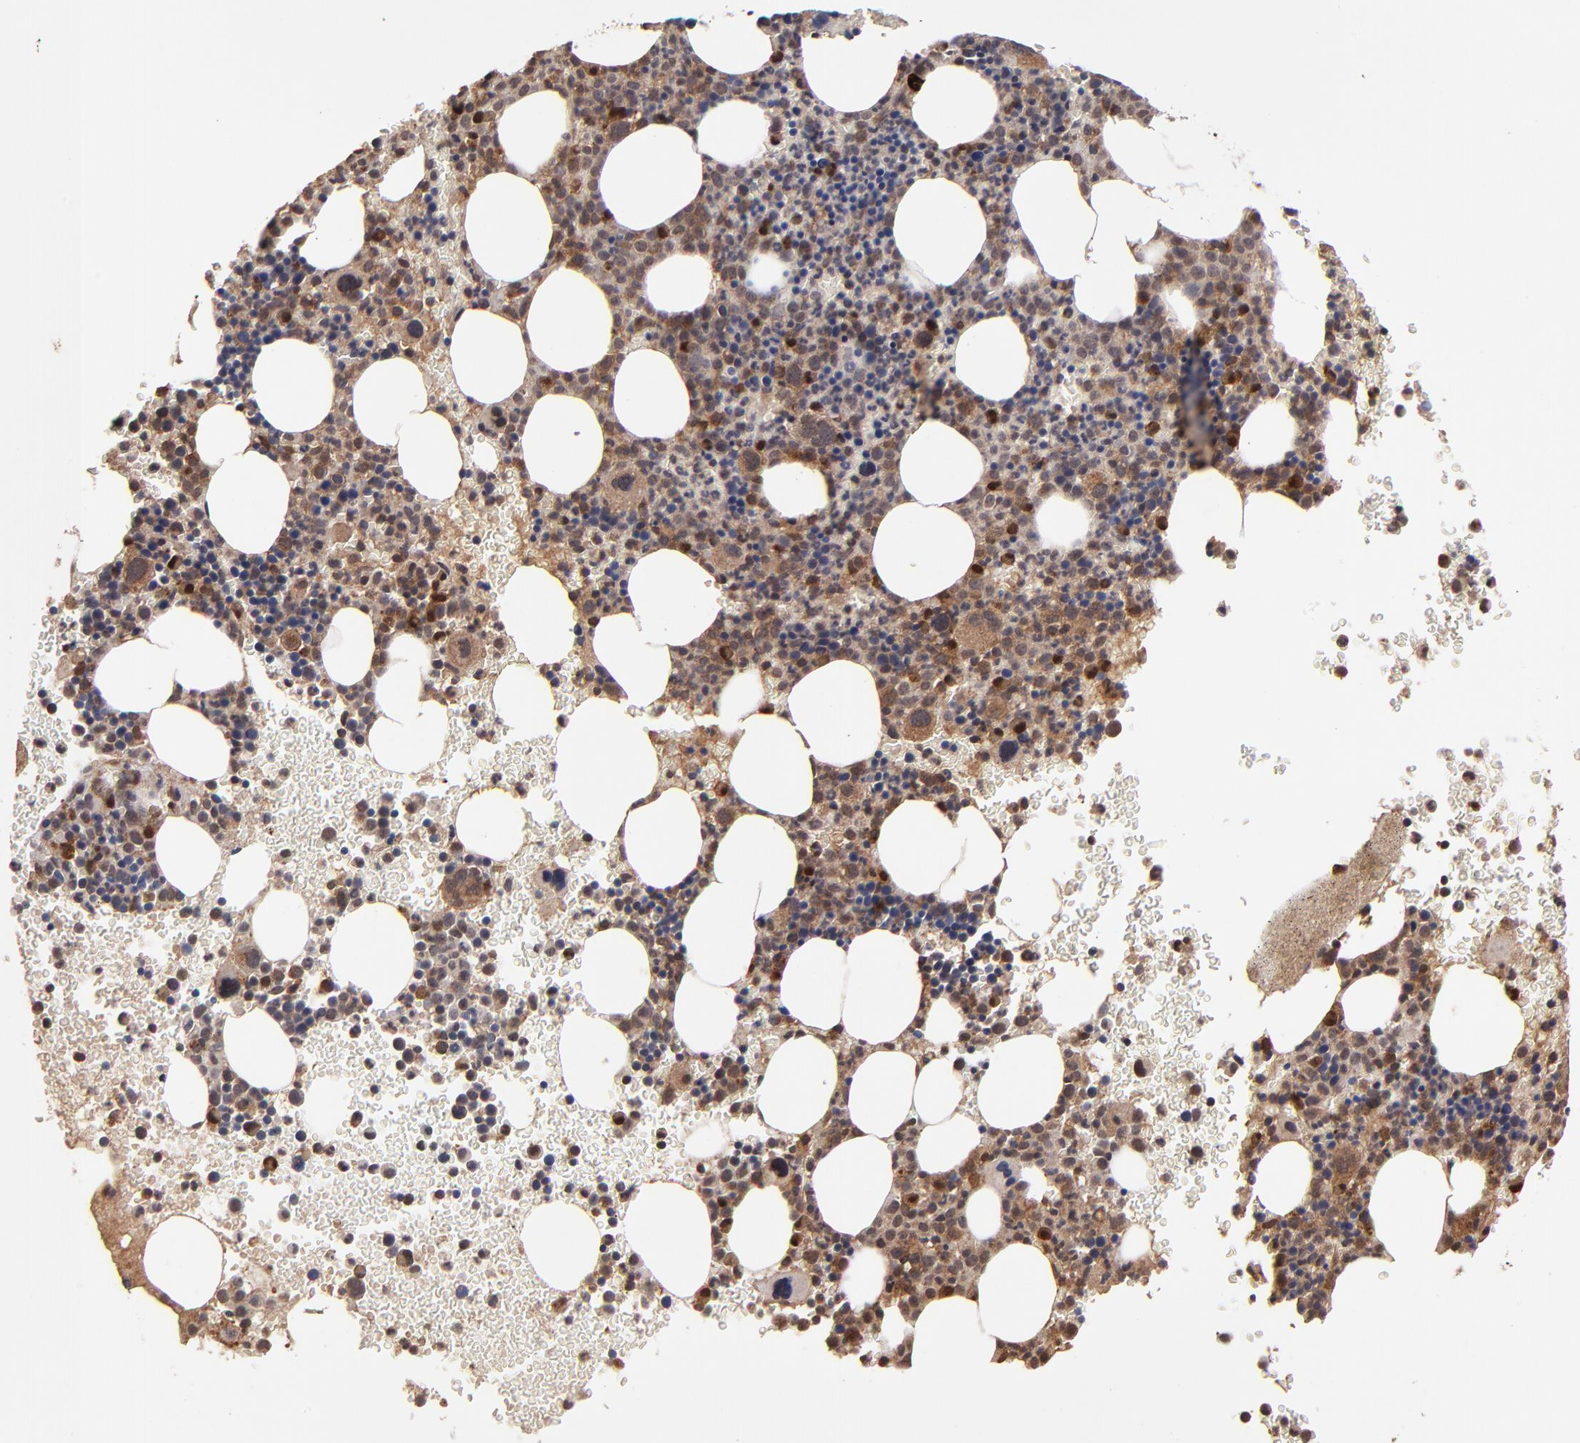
{"staining": {"intensity": "moderate", "quantity": "25%-75%", "location": "cytoplasmic/membranous"}, "tissue": "bone marrow", "cell_type": "Hematopoietic cells", "image_type": "normal", "snomed": [{"axis": "morphology", "description": "Normal tissue, NOS"}, {"axis": "topography", "description": "Bone marrow"}], "caption": "IHC micrograph of unremarkable bone marrow: bone marrow stained using immunohistochemistry (IHC) displays medium levels of moderate protein expression localized specifically in the cytoplasmic/membranous of hematopoietic cells, appearing as a cytoplasmic/membranous brown color.", "gene": "NFE2L2", "patient": {"sex": "male", "age": 68}}